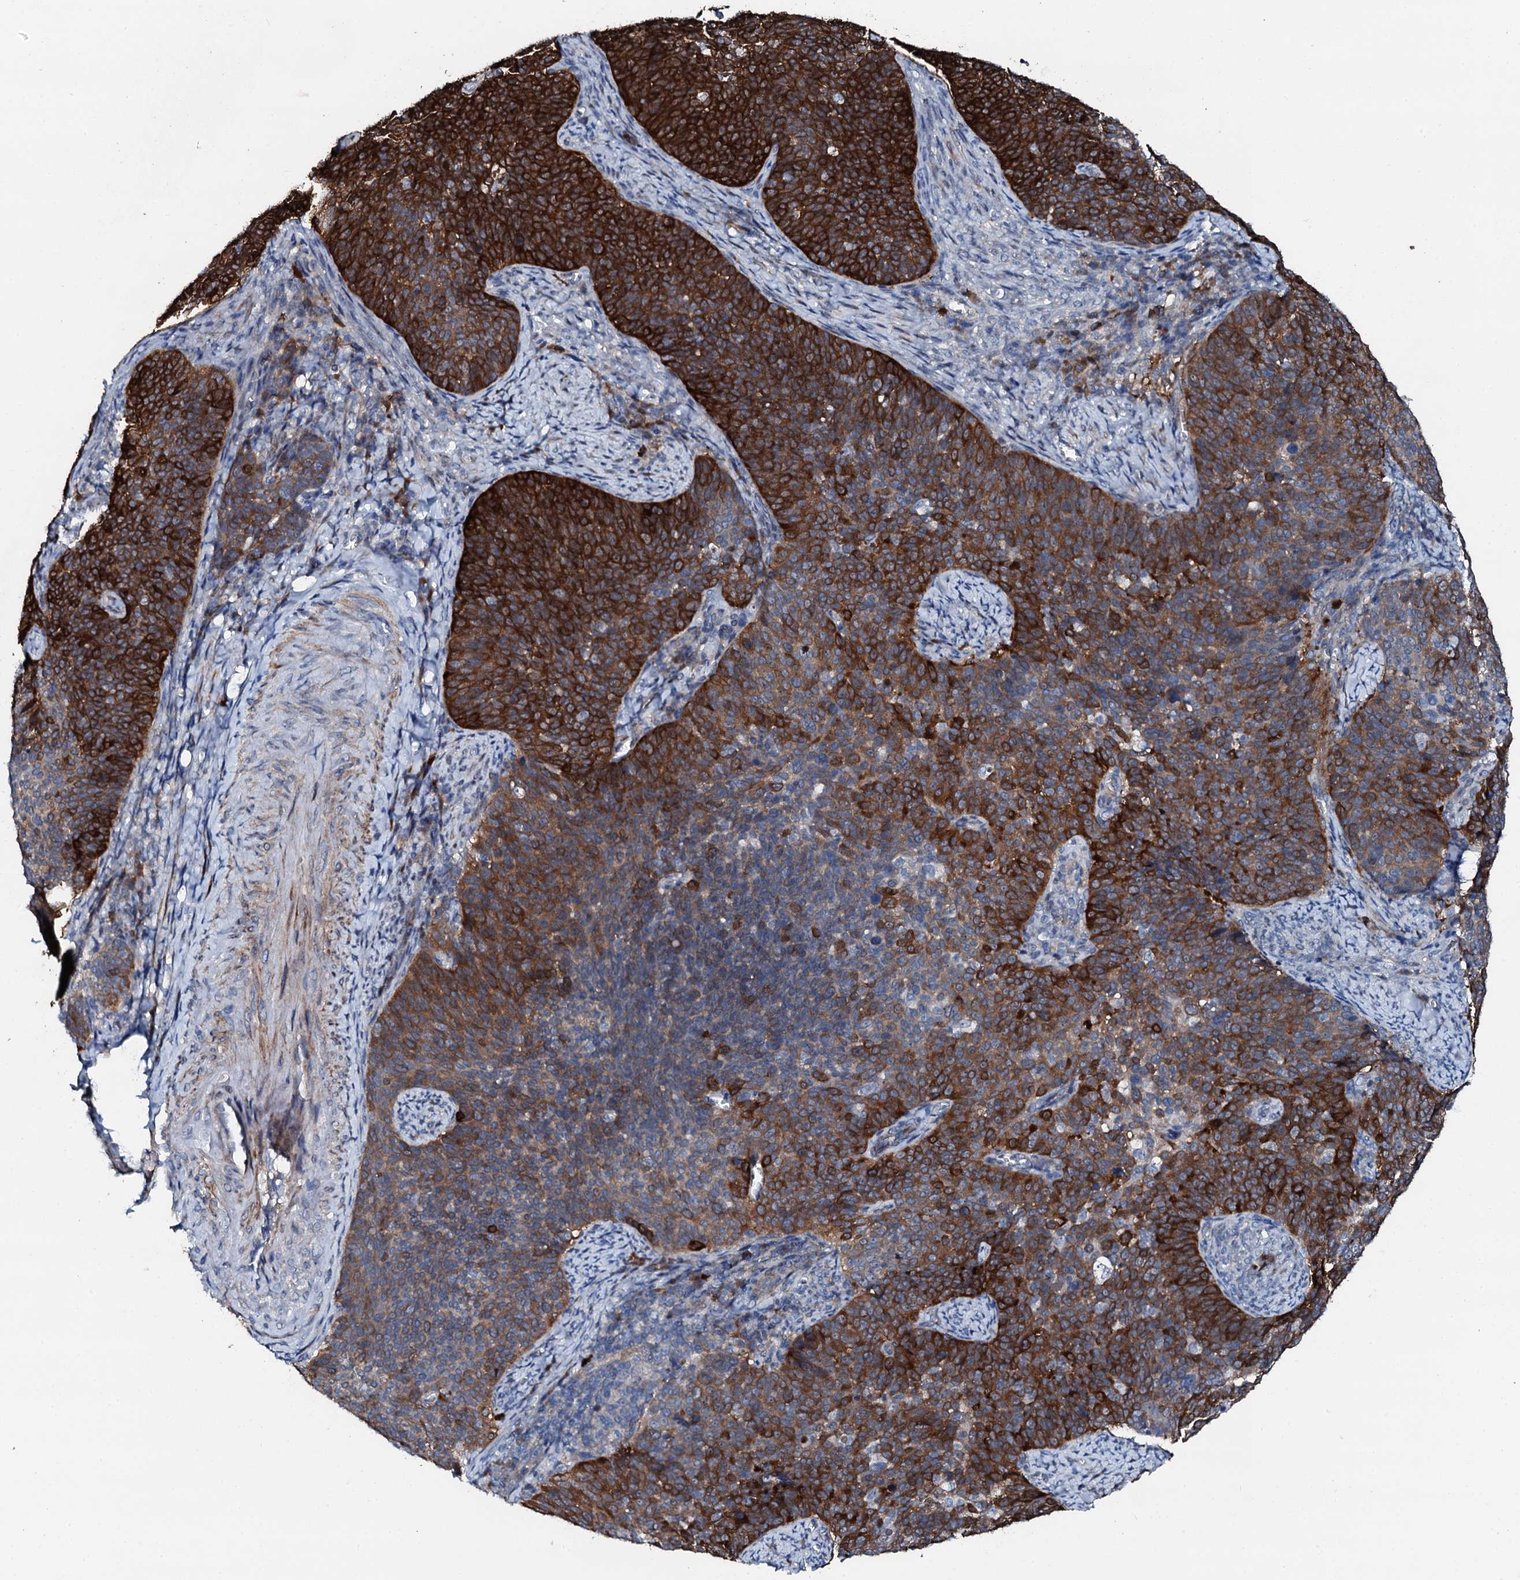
{"staining": {"intensity": "strong", "quantity": ">75%", "location": "cytoplasmic/membranous"}, "tissue": "cervical cancer", "cell_type": "Tumor cells", "image_type": "cancer", "snomed": [{"axis": "morphology", "description": "Normal tissue, NOS"}, {"axis": "morphology", "description": "Squamous cell carcinoma, NOS"}, {"axis": "topography", "description": "Cervix"}], "caption": "IHC micrograph of neoplastic tissue: cervical cancer (squamous cell carcinoma) stained using IHC reveals high levels of strong protein expression localized specifically in the cytoplasmic/membranous of tumor cells, appearing as a cytoplasmic/membranous brown color.", "gene": "GFOD2", "patient": {"sex": "female", "age": 39}}